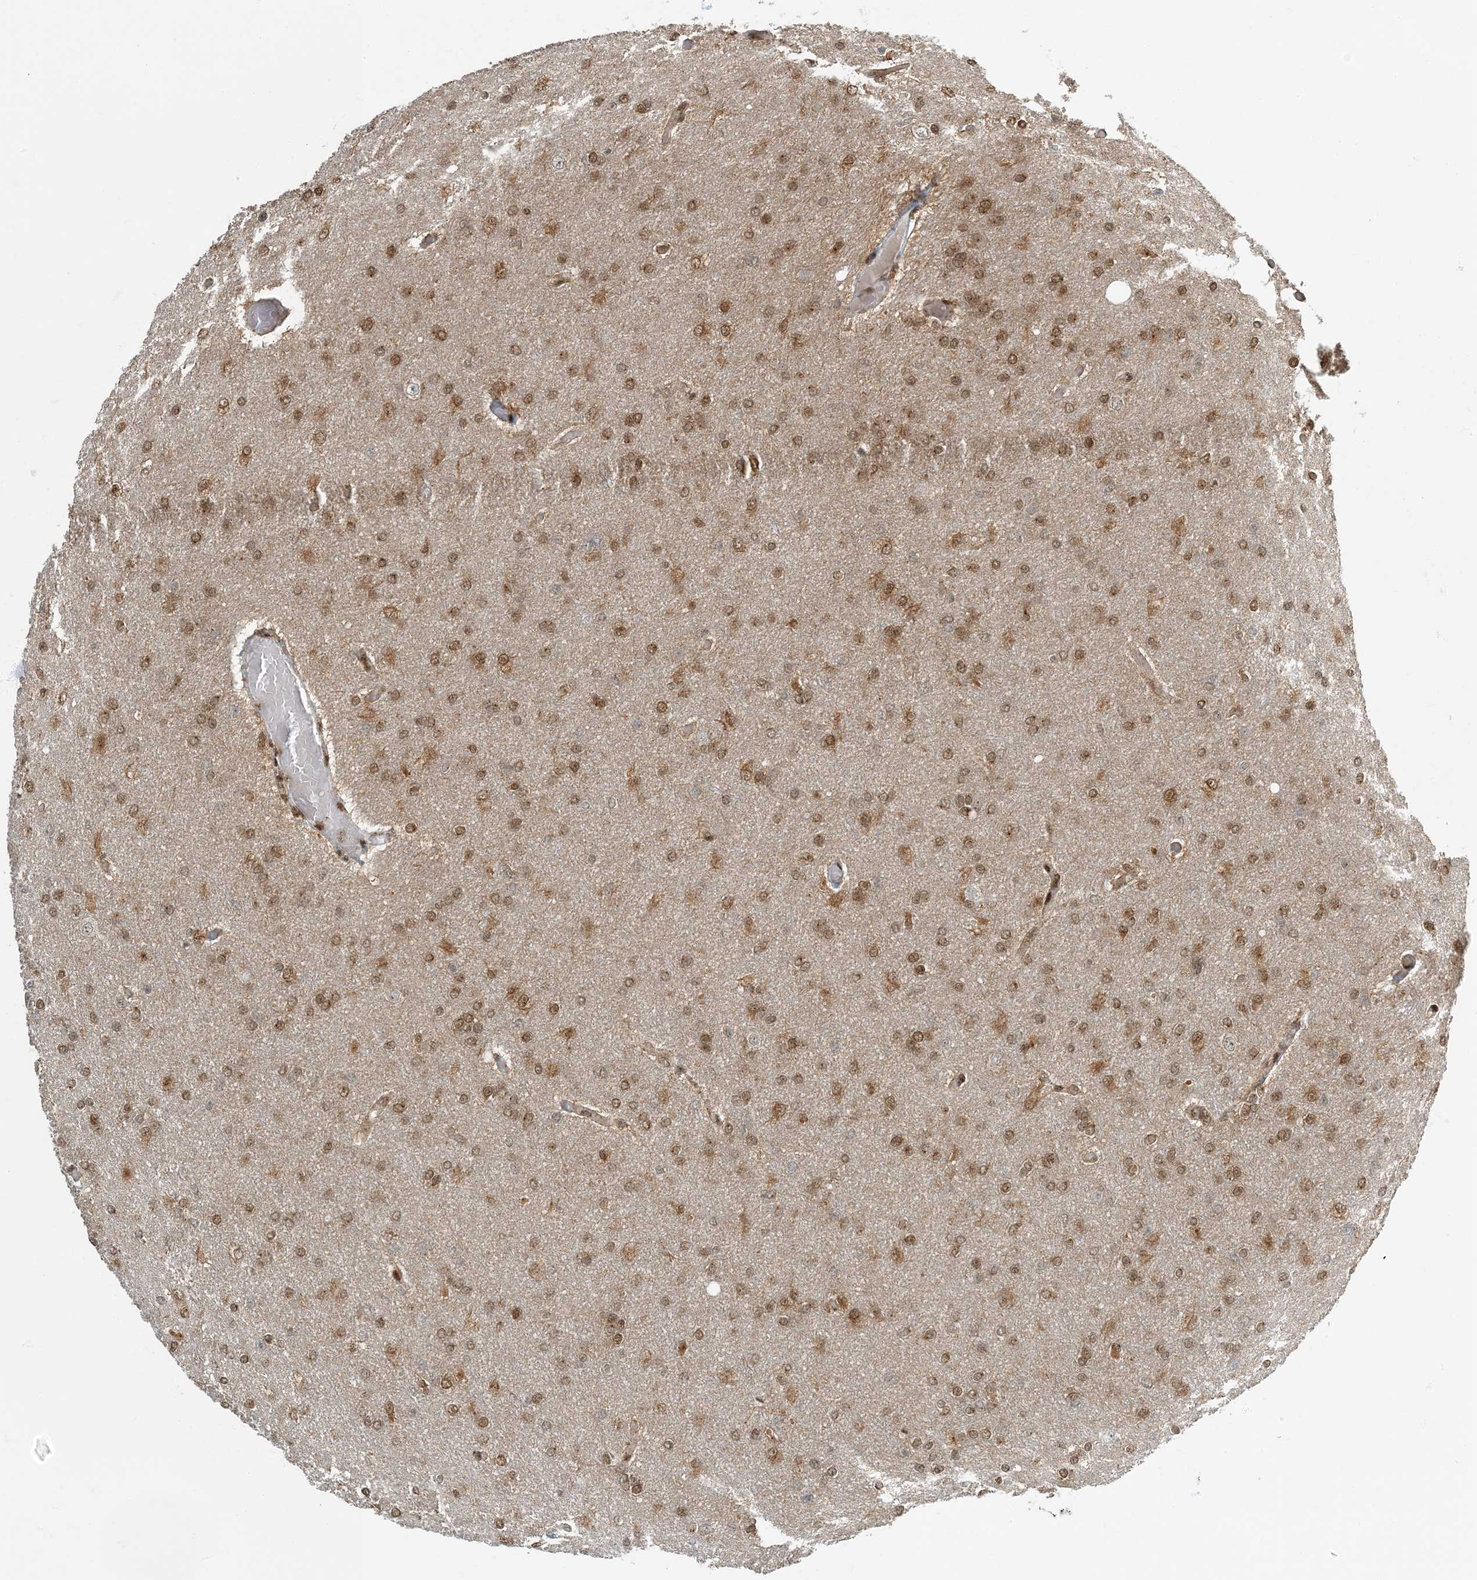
{"staining": {"intensity": "moderate", "quantity": ">75%", "location": "nuclear"}, "tissue": "glioma", "cell_type": "Tumor cells", "image_type": "cancer", "snomed": [{"axis": "morphology", "description": "Glioma, malignant, High grade"}, {"axis": "topography", "description": "Cerebral cortex"}], "caption": "Human malignant glioma (high-grade) stained with a protein marker reveals moderate staining in tumor cells.", "gene": "MBD1", "patient": {"sex": "female", "age": 36}}